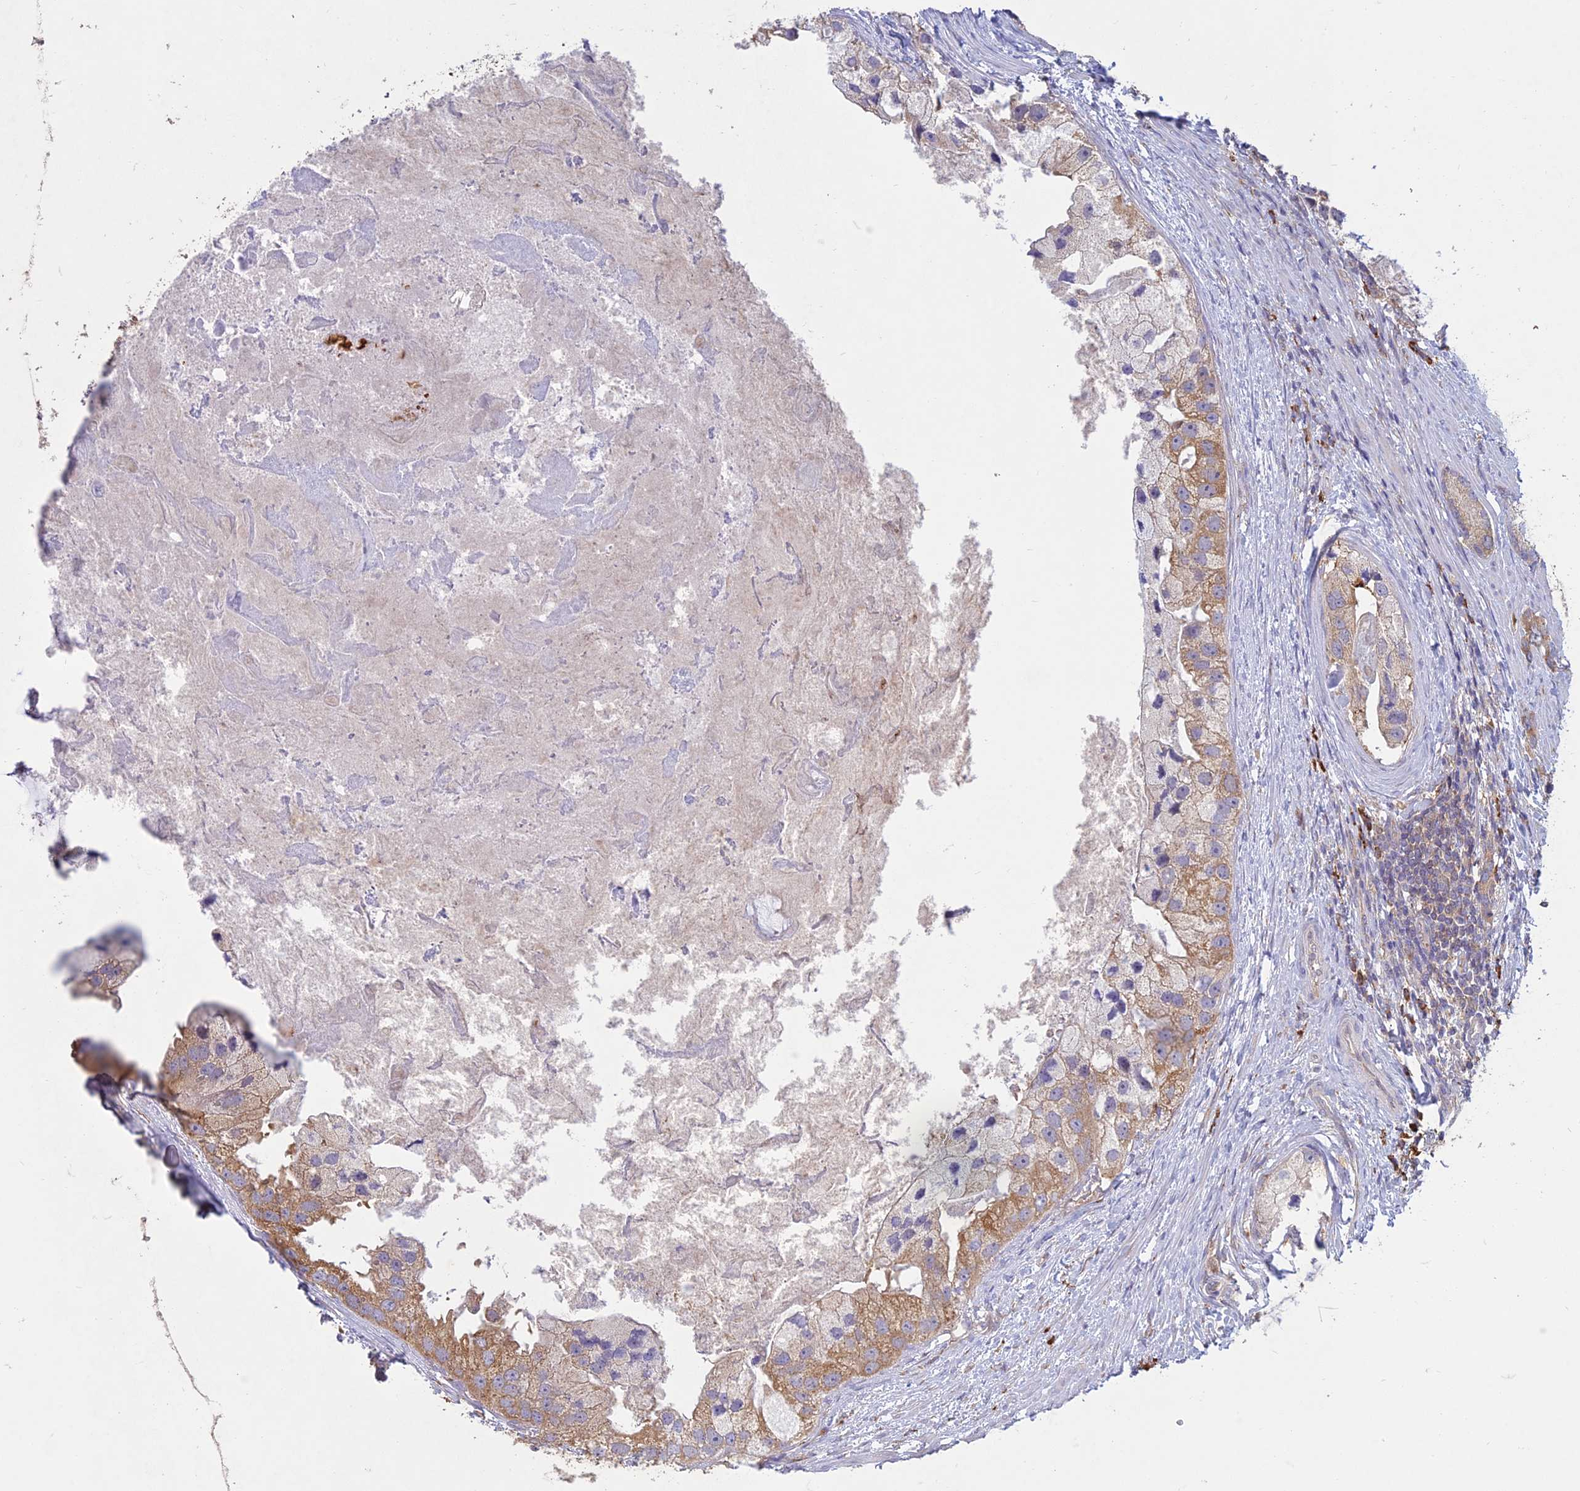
{"staining": {"intensity": "moderate", "quantity": ">75%", "location": "cytoplasmic/membranous"}, "tissue": "prostate cancer", "cell_type": "Tumor cells", "image_type": "cancer", "snomed": [{"axis": "morphology", "description": "Adenocarcinoma, High grade"}, {"axis": "topography", "description": "Prostate"}], "caption": "This histopathology image displays immunohistochemistry (IHC) staining of human prostate cancer, with medium moderate cytoplasmic/membranous staining in about >75% of tumor cells.", "gene": "NXNL2", "patient": {"sex": "male", "age": 62}}